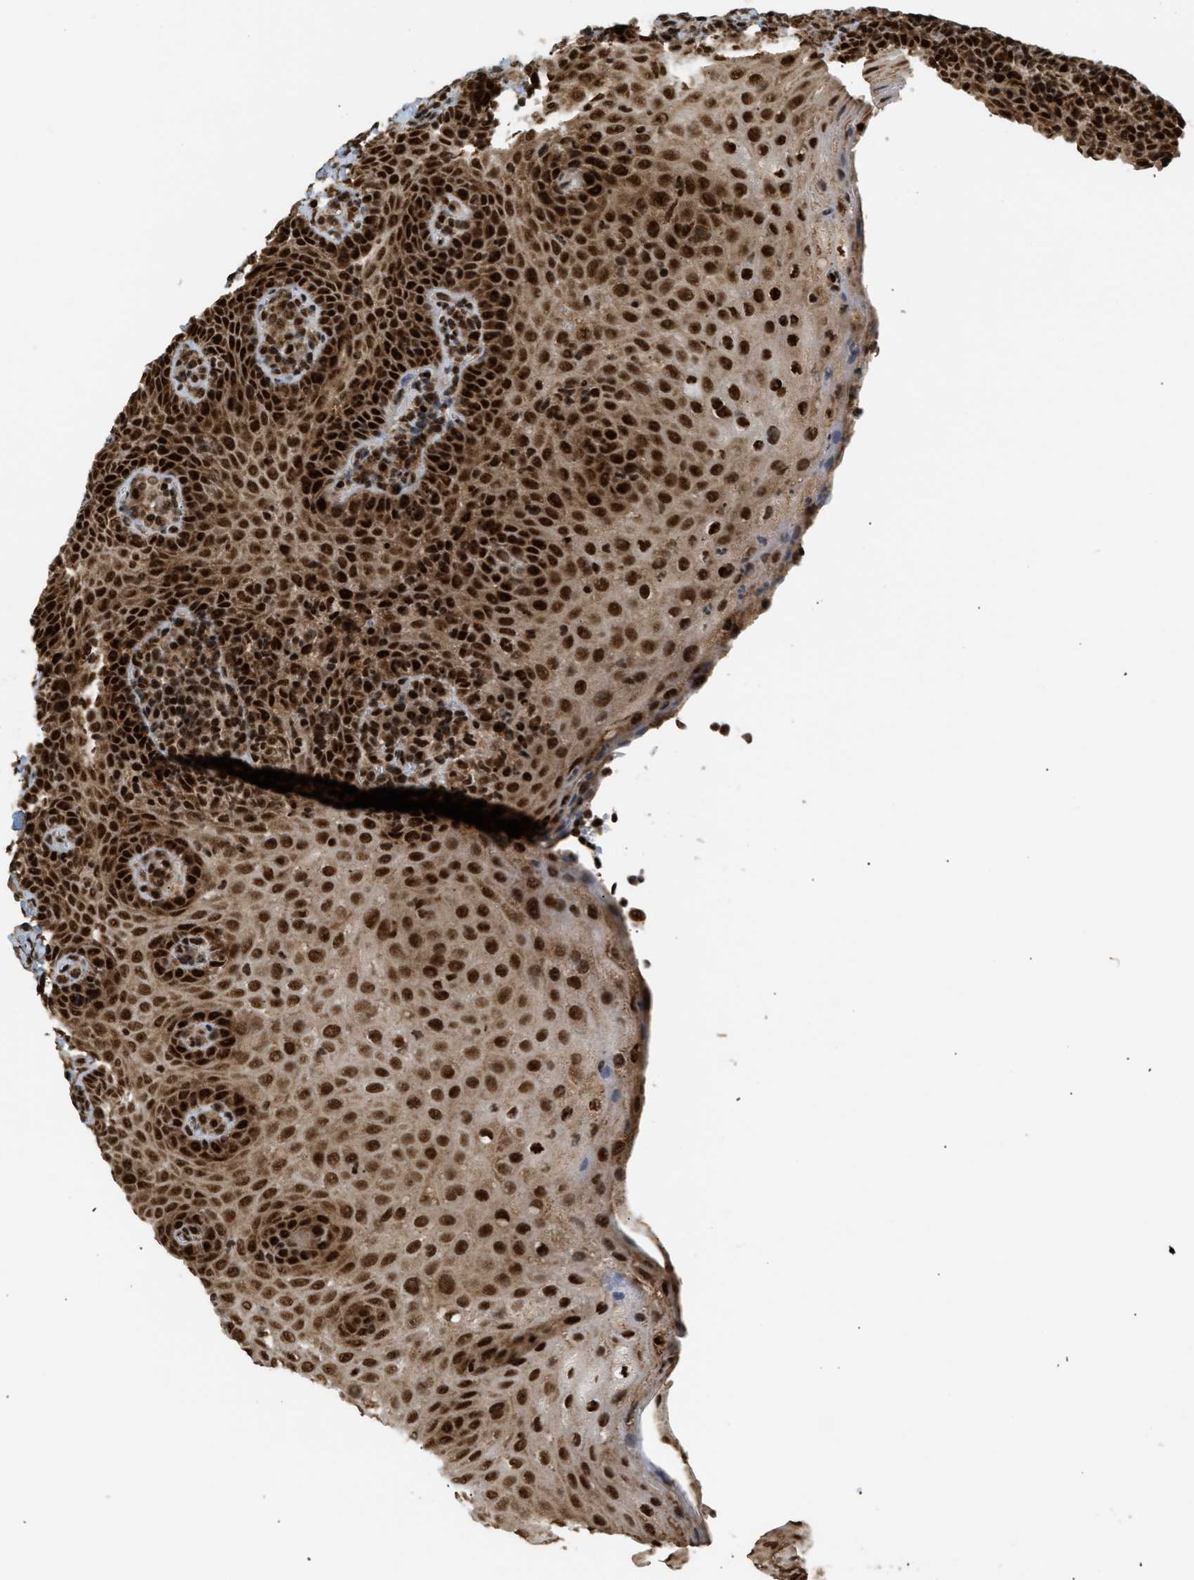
{"staining": {"intensity": "strong", "quantity": ">75%", "location": "nuclear"}, "tissue": "tonsil", "cell_type": "Germinal center cells", "image_type": "normal", "snomed": [{"axis": "morphology", "description": "Normal tissue, NOS"}, {"axis": "topography", "description": "Tonsil"}], "caption": "Approximately >75% of germinal center cells in benign human tonsil reveal strong nuclear protein positivity as visualized by brown immunohistochemical staining.", "gene": "RBM5", "patient": {"sex": "male", "age": 37}}